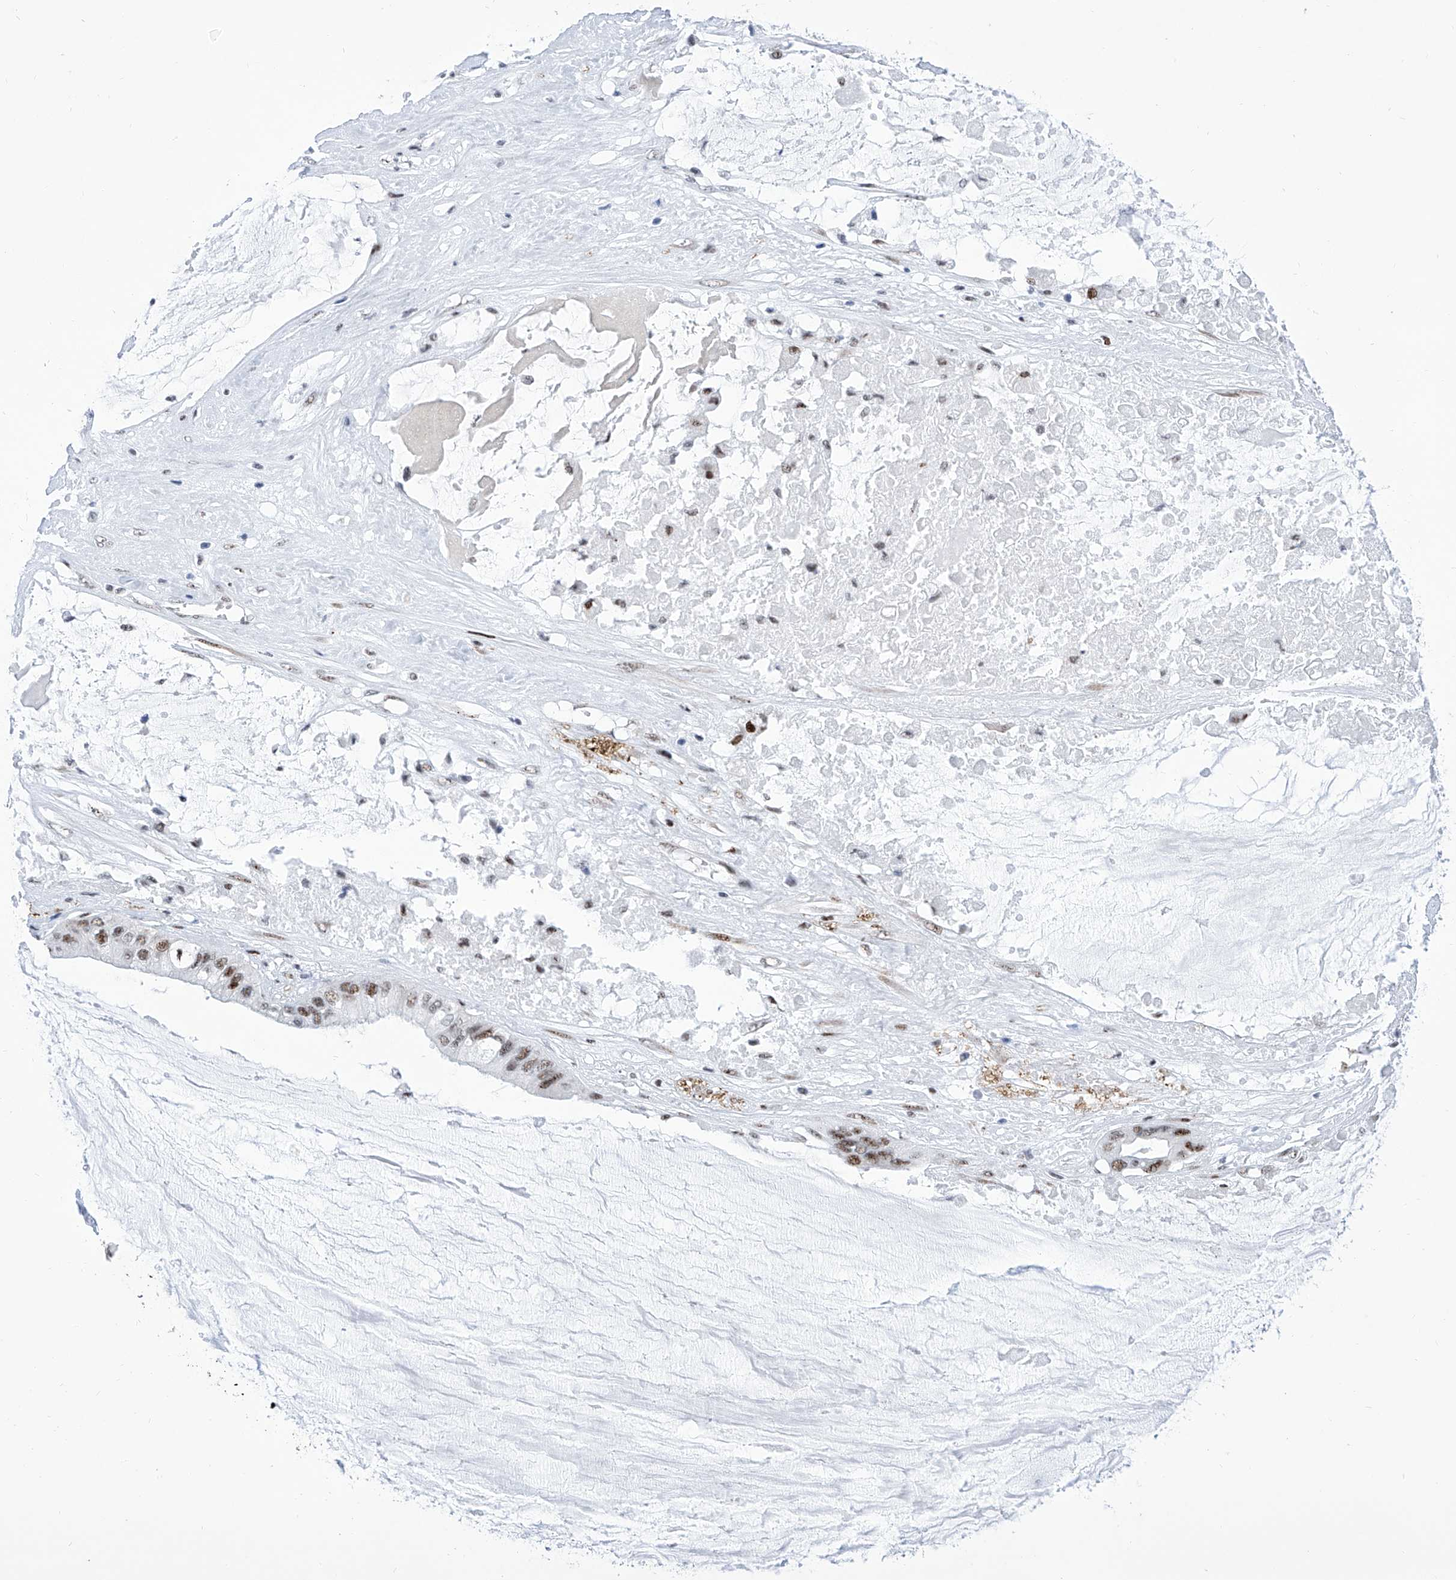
{"staining": {"intensity": "strong", "quantity": "25%-75%", "location": "nuclear"}, "tissue": "ovarian cancer", "cell_type": "Tumor cells", "image_type": "cancer", "snomed": [{"axis": "morphology", "description": "Cystadenocarcinoma, mucinous, NOS"}, {"axis": "topography", "description": "Ovary"}], "caption": "Ovarian cancer stained with DAB immunohistochemistry (IHC) displays high levels of strong nuclear expression in about 25%-75% of tumor cells.", "gene": "SART1", "patient": {"sex": "female", "age": 80}}